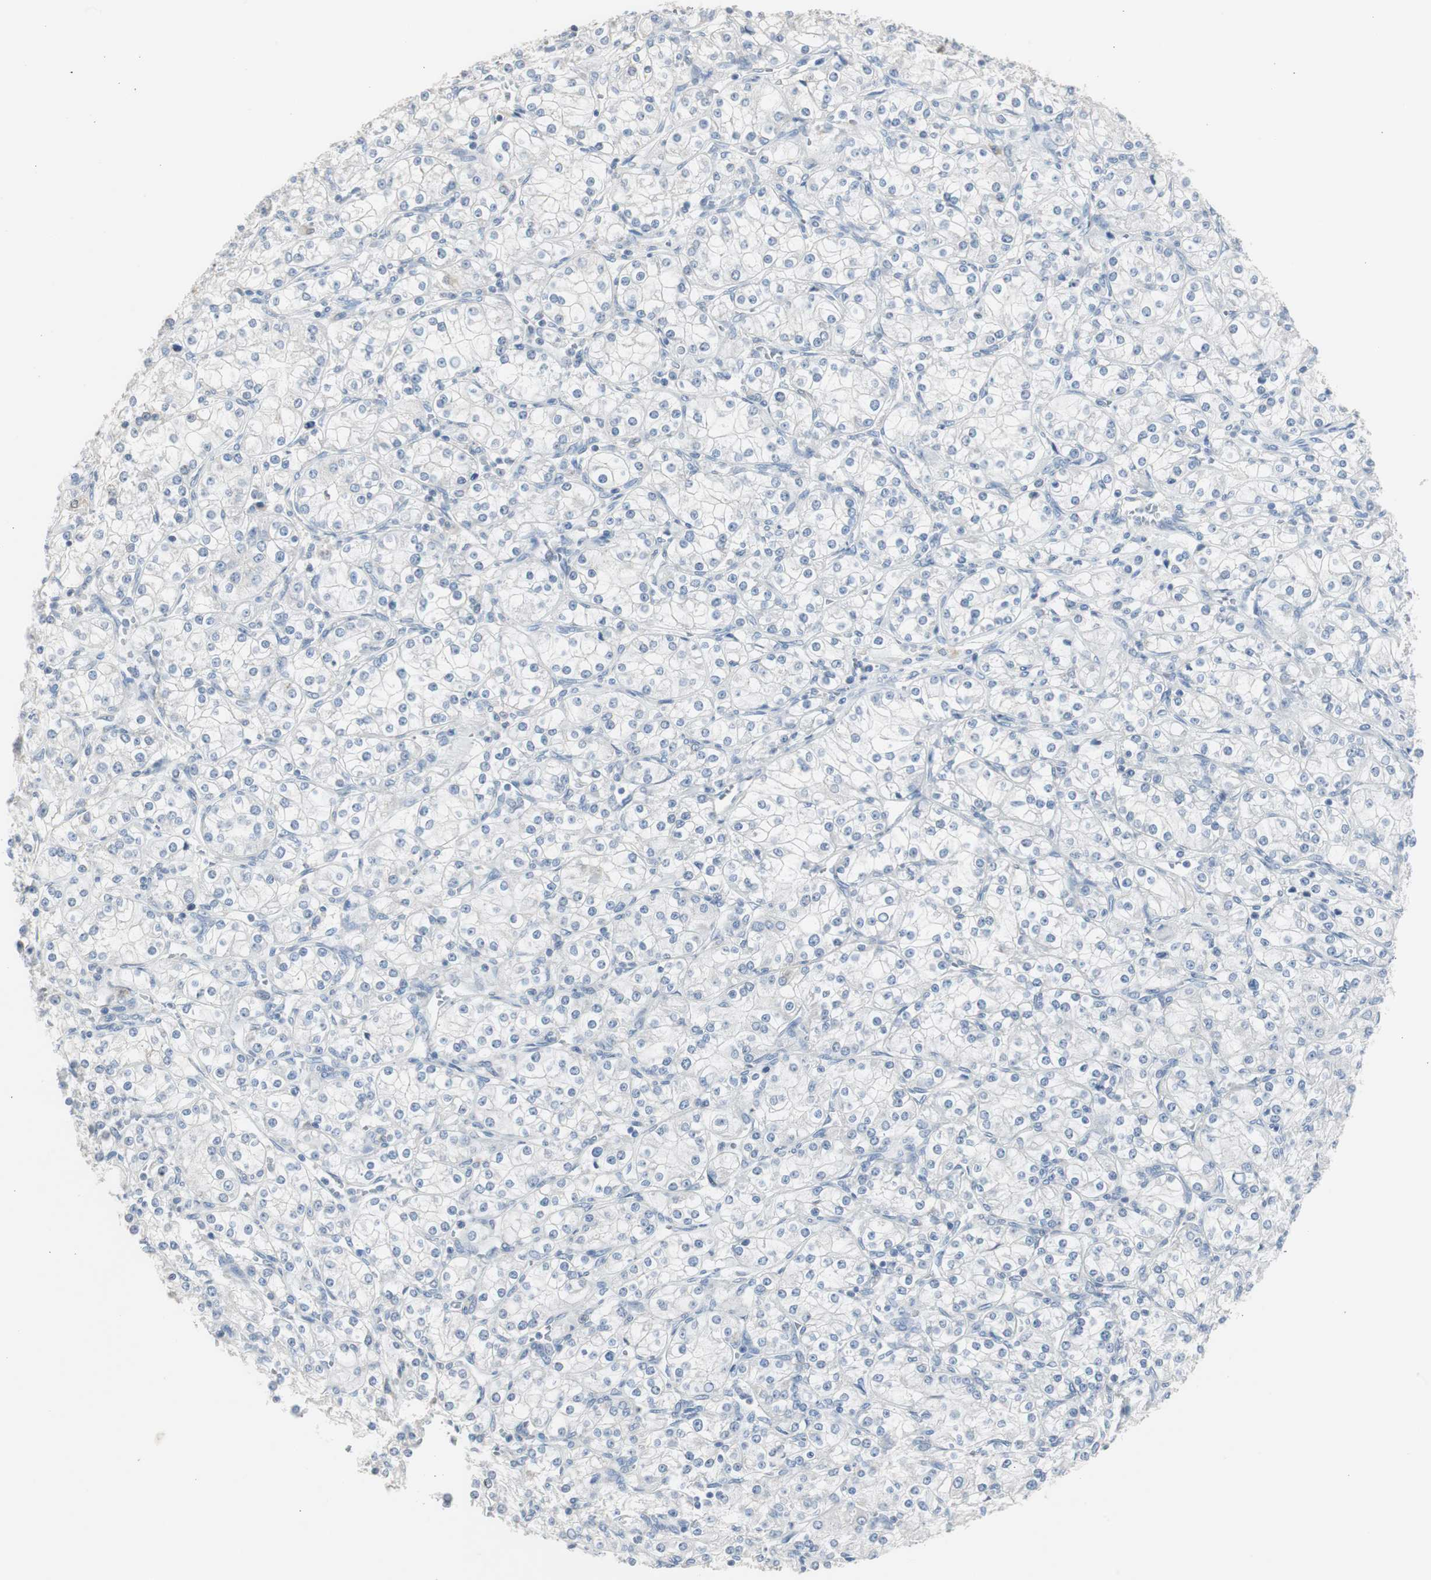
{"staining": {"intensity": "negative", "quantity": "none", "location": "none"}, "tissue": "renal cancer", "cell_type": "Tumor cells", "image_type": "cancer", "snomed": [{"axis": "morphology", "description": "Adenocarcinoma, NOS"}, {"axis": "topography", "description": "Kidney"}], "caption": "Photomicrograph shows no protein expression in tumor cells of adenocarcinoma (renal) tissue. (Brightfield microscopy of DAB (3,3'-diaminobenzidine) immunohistochemistry at high magnification).", "gene": "TK1", "patient": {"sex": "male", "age": 77}}